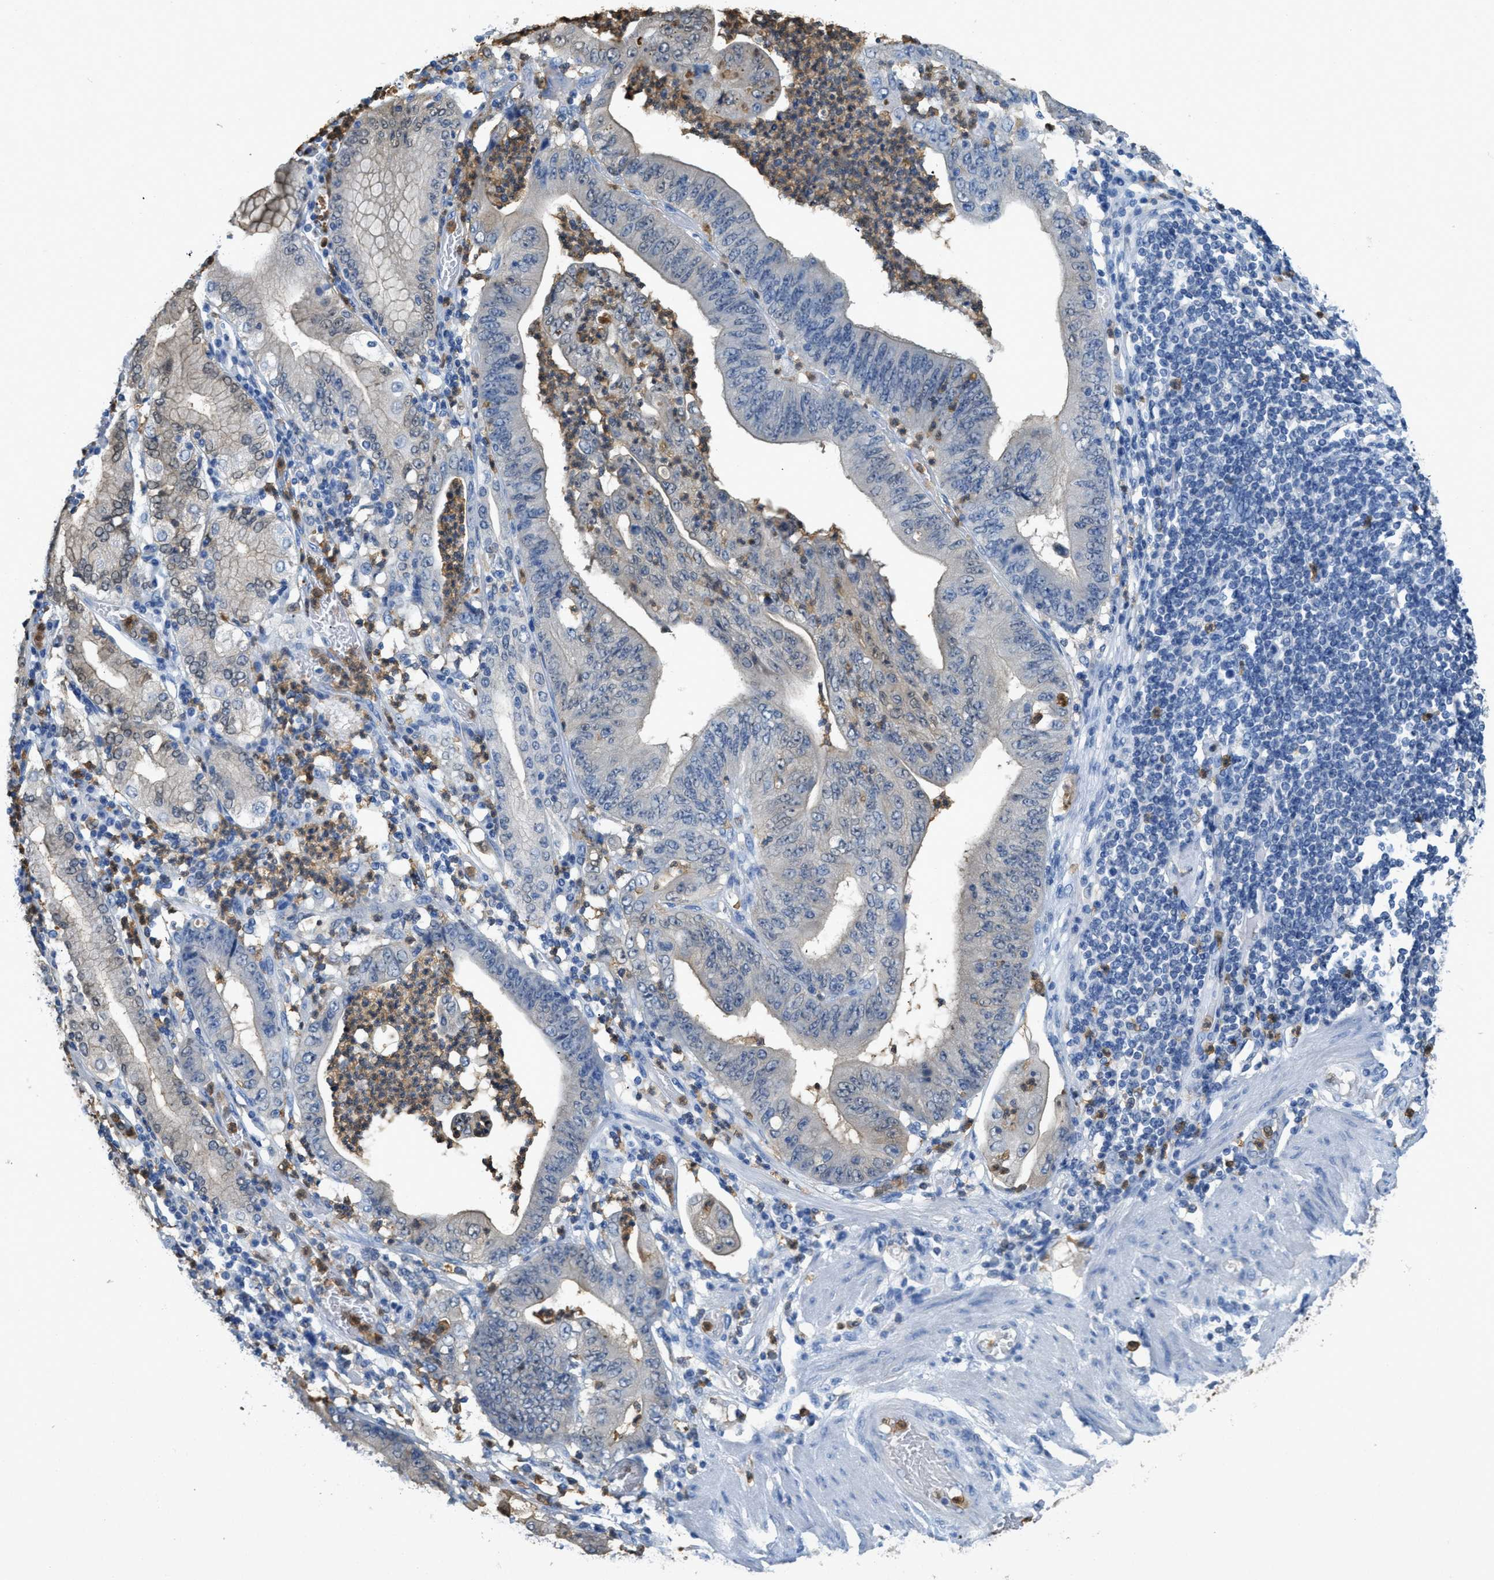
{"staining": {"intensity": "weak", "quantity": "<25%", "location": "cytoplasmic/membranous,nuclear"}, "tissue": "stomach cancer", "cell_type": "Tumor cells", "image_type": "cancer", "snomed": [{"axis": "morphology", "description": "Adenocarcinoma, NOS"}, {"axis": "topography", "description": "Stomach"}], "caption": "Tumor cells show no significant protein expression in stomach cancer (adenocarcinoma). Nuclei are stained in blue.", "gene": "SERPINB1", "patient": {"sex": "female", "age": 73}}